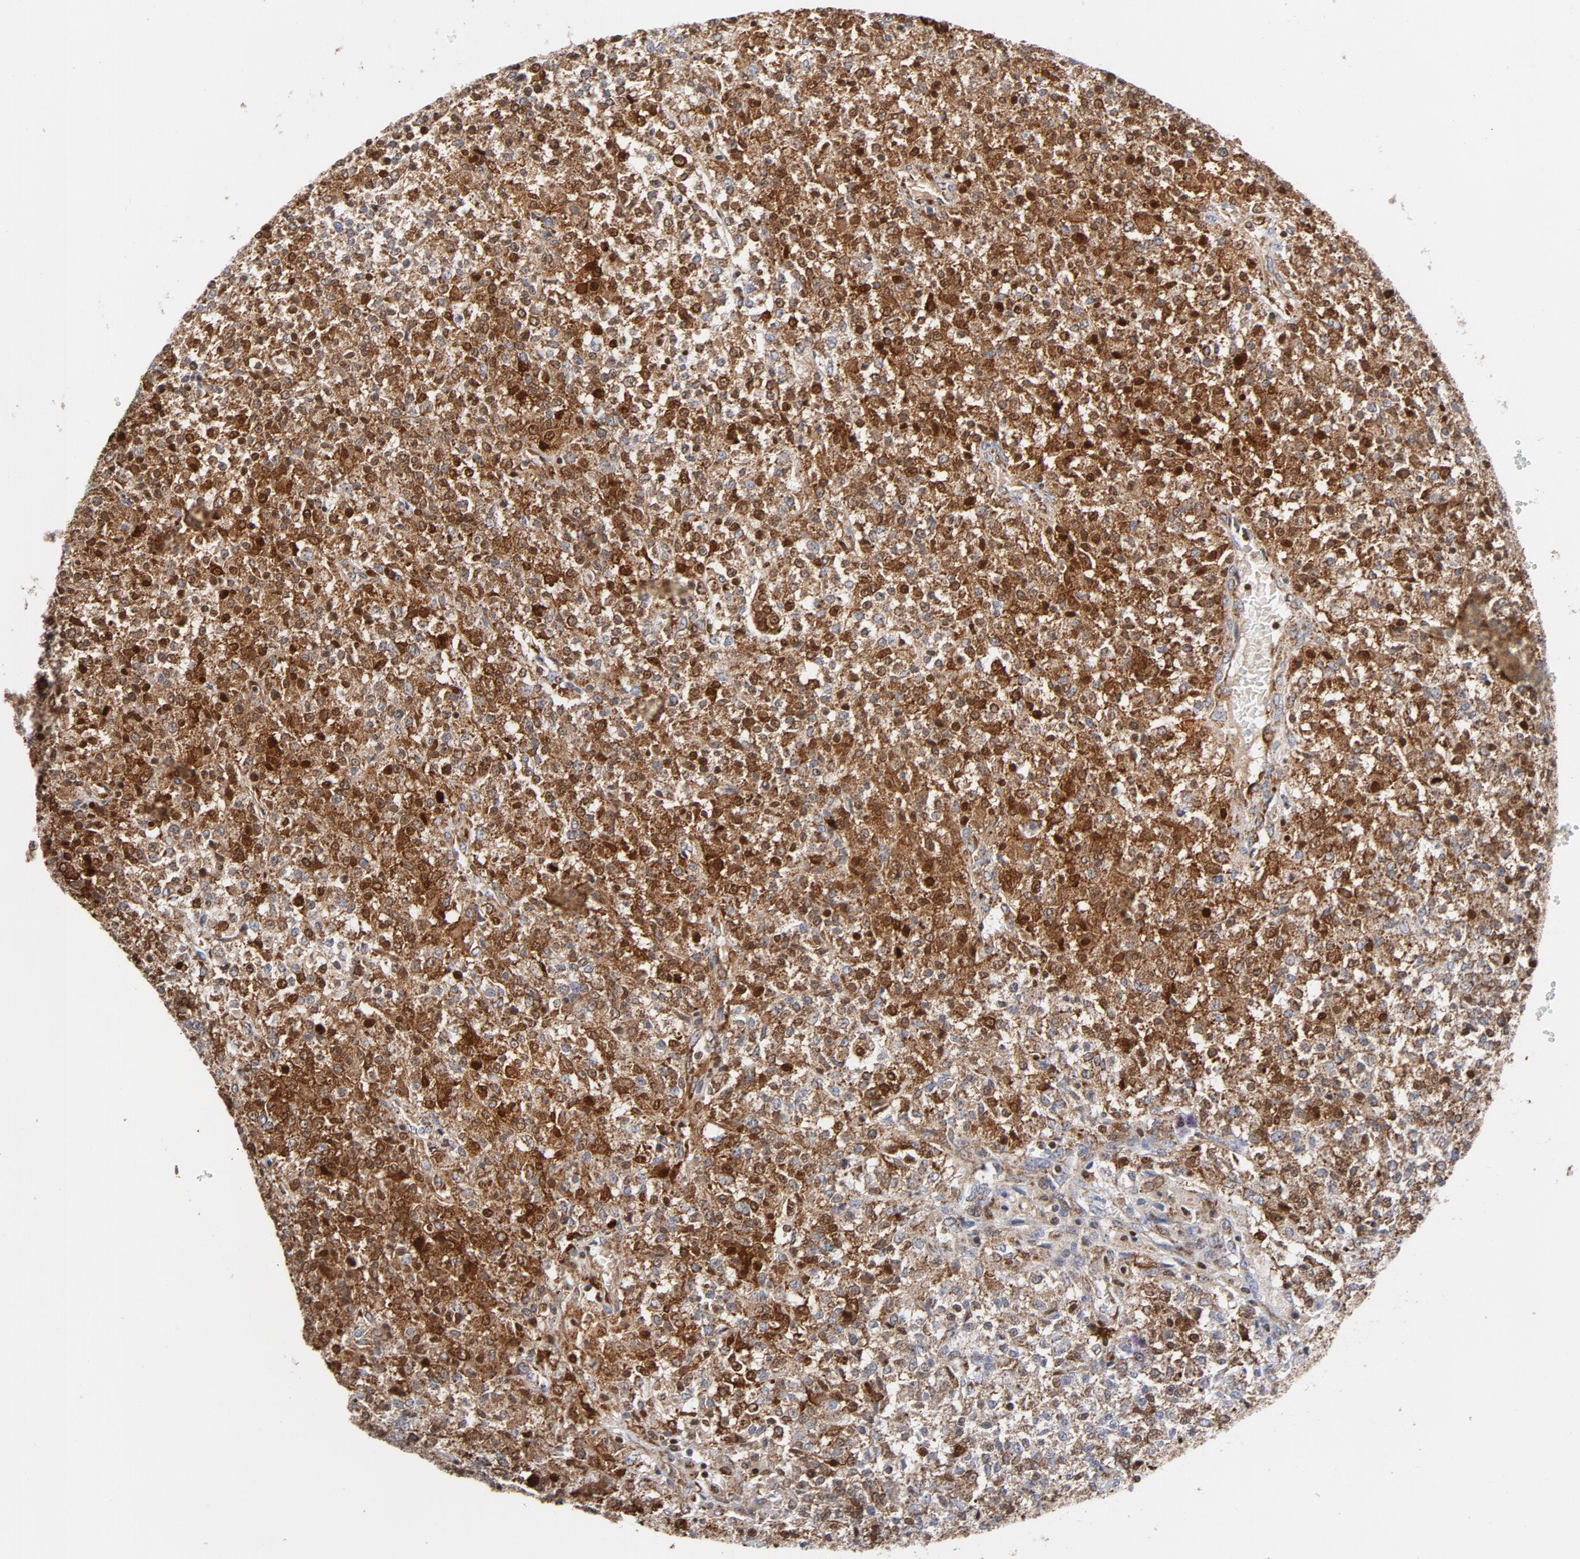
{"staining": {"intensity": "strong", "quantity": ">75%", "location": "cytoplasmic/membranous,nuclear"}, "tissue": "testis cancer", "cell_type": "Tumor cells", "image_type": "cancer", "snomed": [{"axis": "morphology", "description": "Seminoma, NOS"}, {"axis": "topography", "description": "Testis"}], "caption": "Human testis cancer stained for a protein (brown) shows strong cytoplasmic/membranous and nuclear positive expression in about >75% of tumor cells.", "gene": "CYCS", "patient": {"sex": "male", "age": 59}}